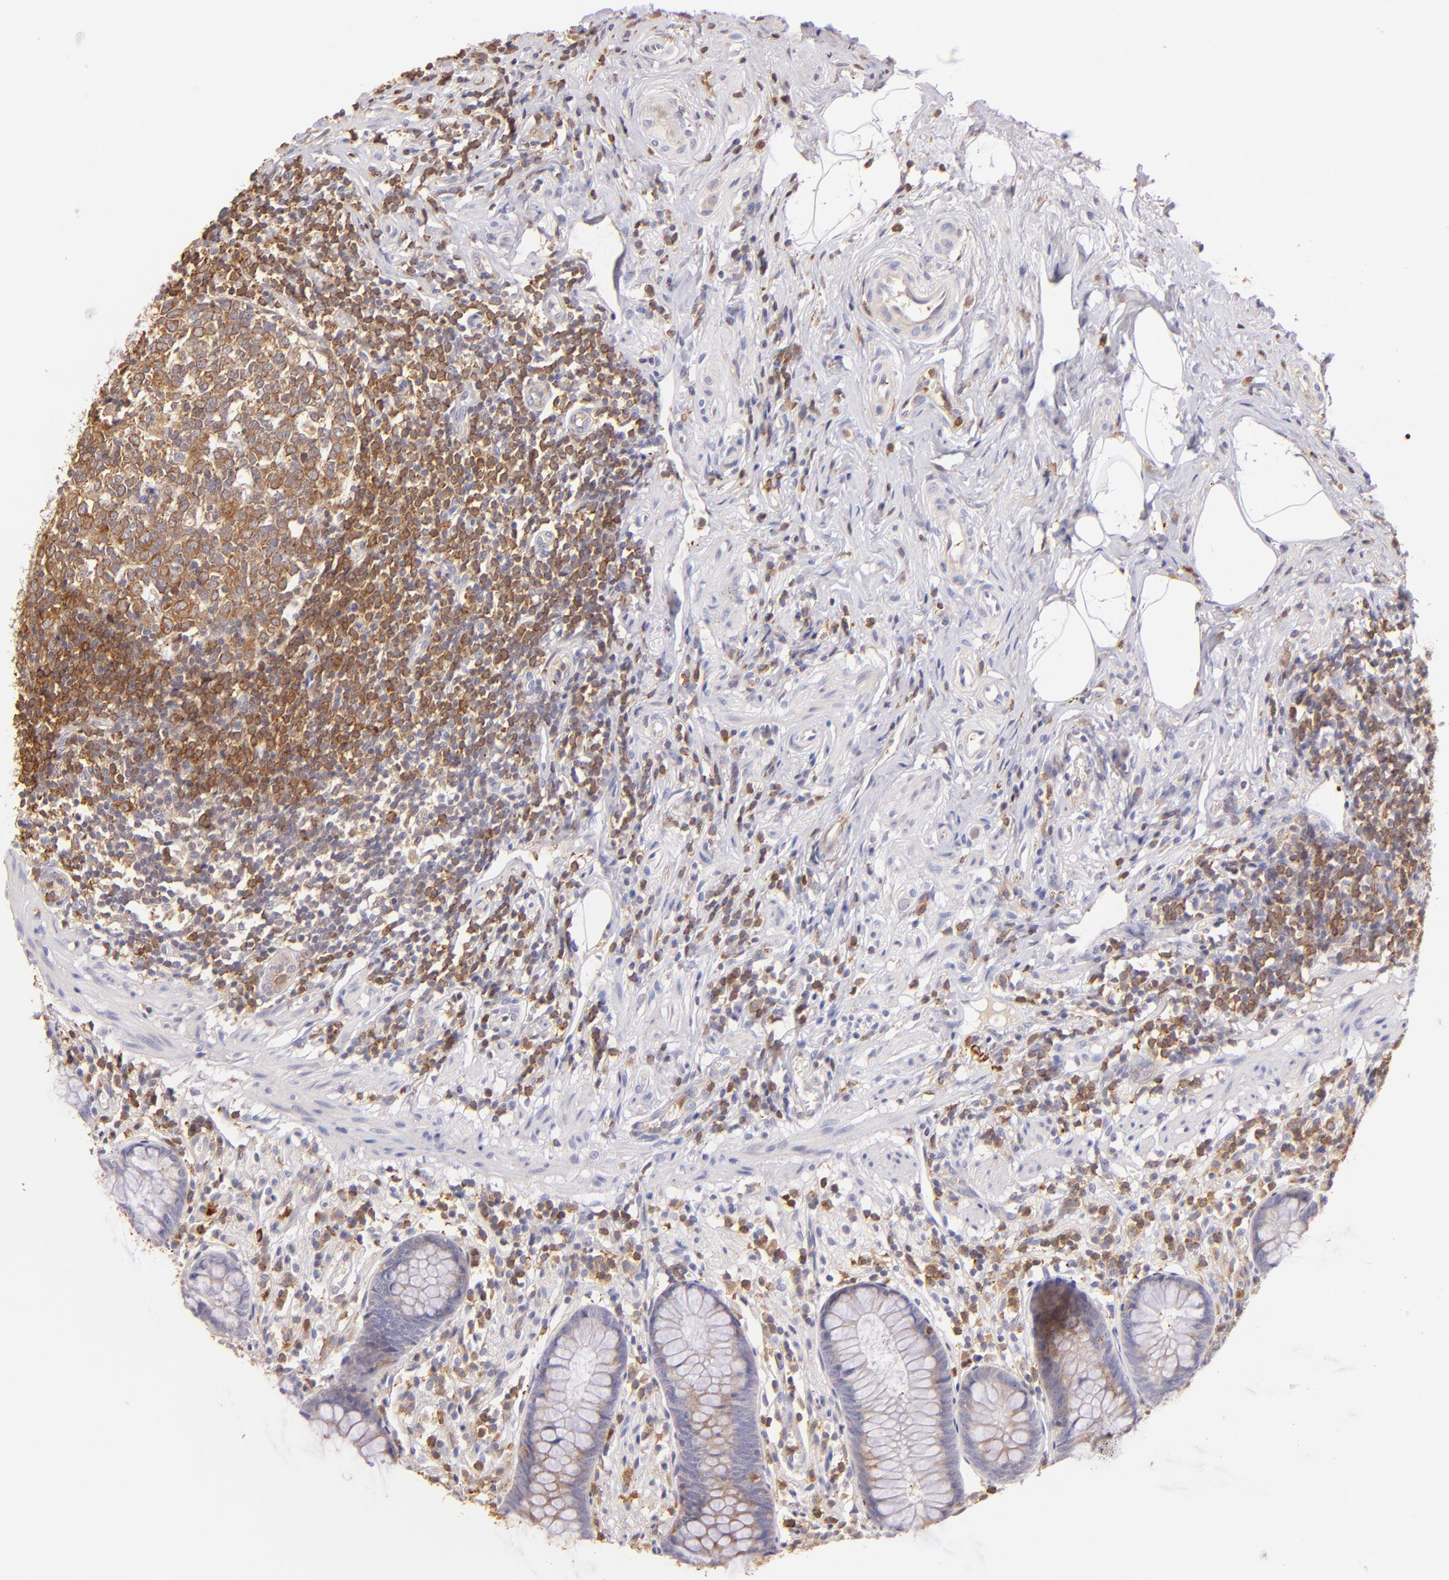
{"staining": {"intensity": "weak", "quantity": "25%-75%", "location": "cytoplasmic/membranous"}, "tissue": "appendix", "cell_type": "Glandular cells", "image_type": "normal", "snomed": [{"axis": "morphology", "description": "Normal tissue, NOS"}, {"axis": "topography", "description": "Appendix"}], "caption": "Brown immunohistochemical staining in unremarkable appendix shows weak cytoplasmic/membranous expression in about 25%-75% of glandular cells.", "gene": "BTK", "patient": {"sex": "male", "age": 38}}